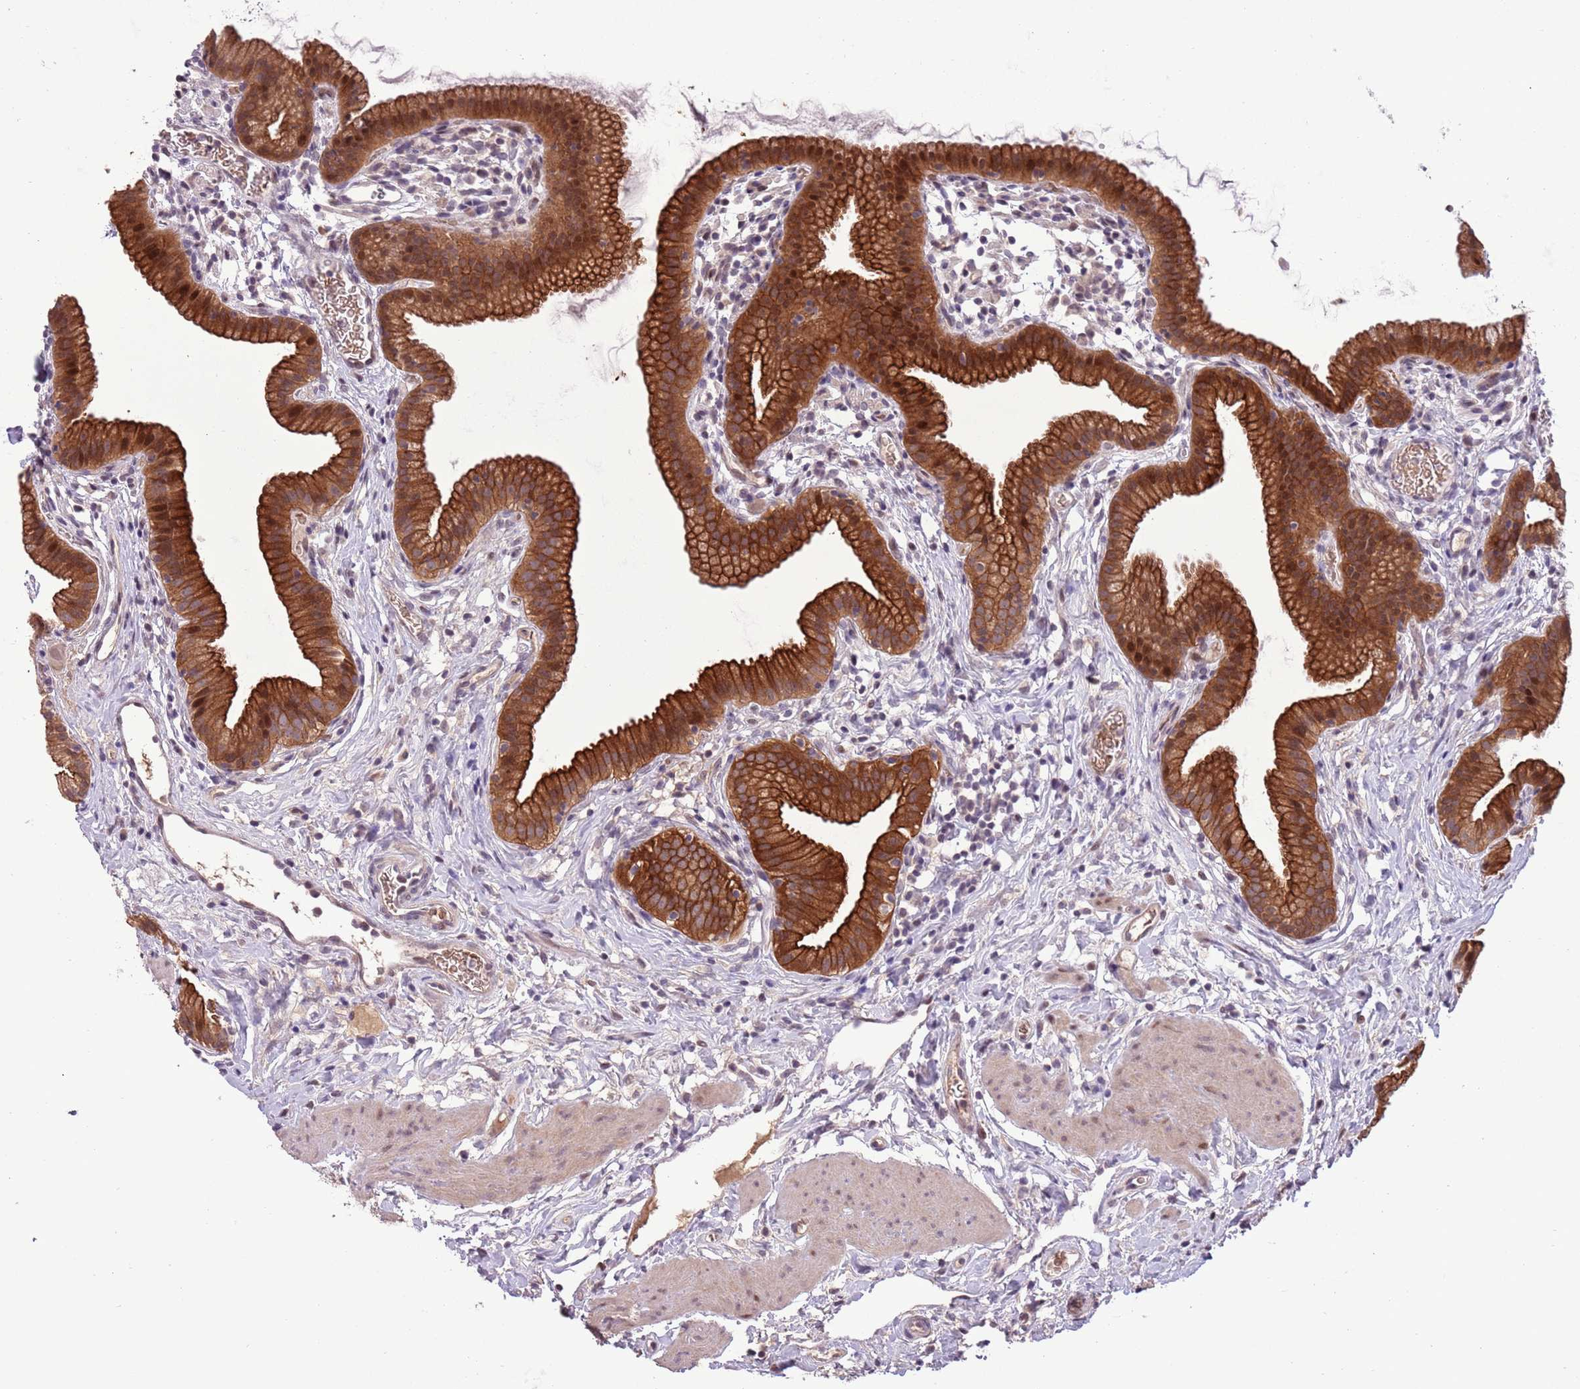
{"staining": {"intensity": "strong", "quantity": ">75%", "location": "cytoplasmic/membranous,nuclear"}, "tissue": "gallbladder", "cell_type": "Glandular cells", "image_type": "normal", "snomed": [{"axis": "morphology", "description": "Normal tissue, NOS"}, {"axis": "topography", "description": "Gallbladder"}], "caption": "This histopathology image displays benign gallbladder stained with immunohistochemistry (IHC) to label a protein in brown. The cytoplasmic/membranous,nuclear of glandular cells show strong positivity for the protein. Nuclei are counter-stained blue.", "gene": "SHROOM3", "patient": {"sex": "female", "age": 46}}